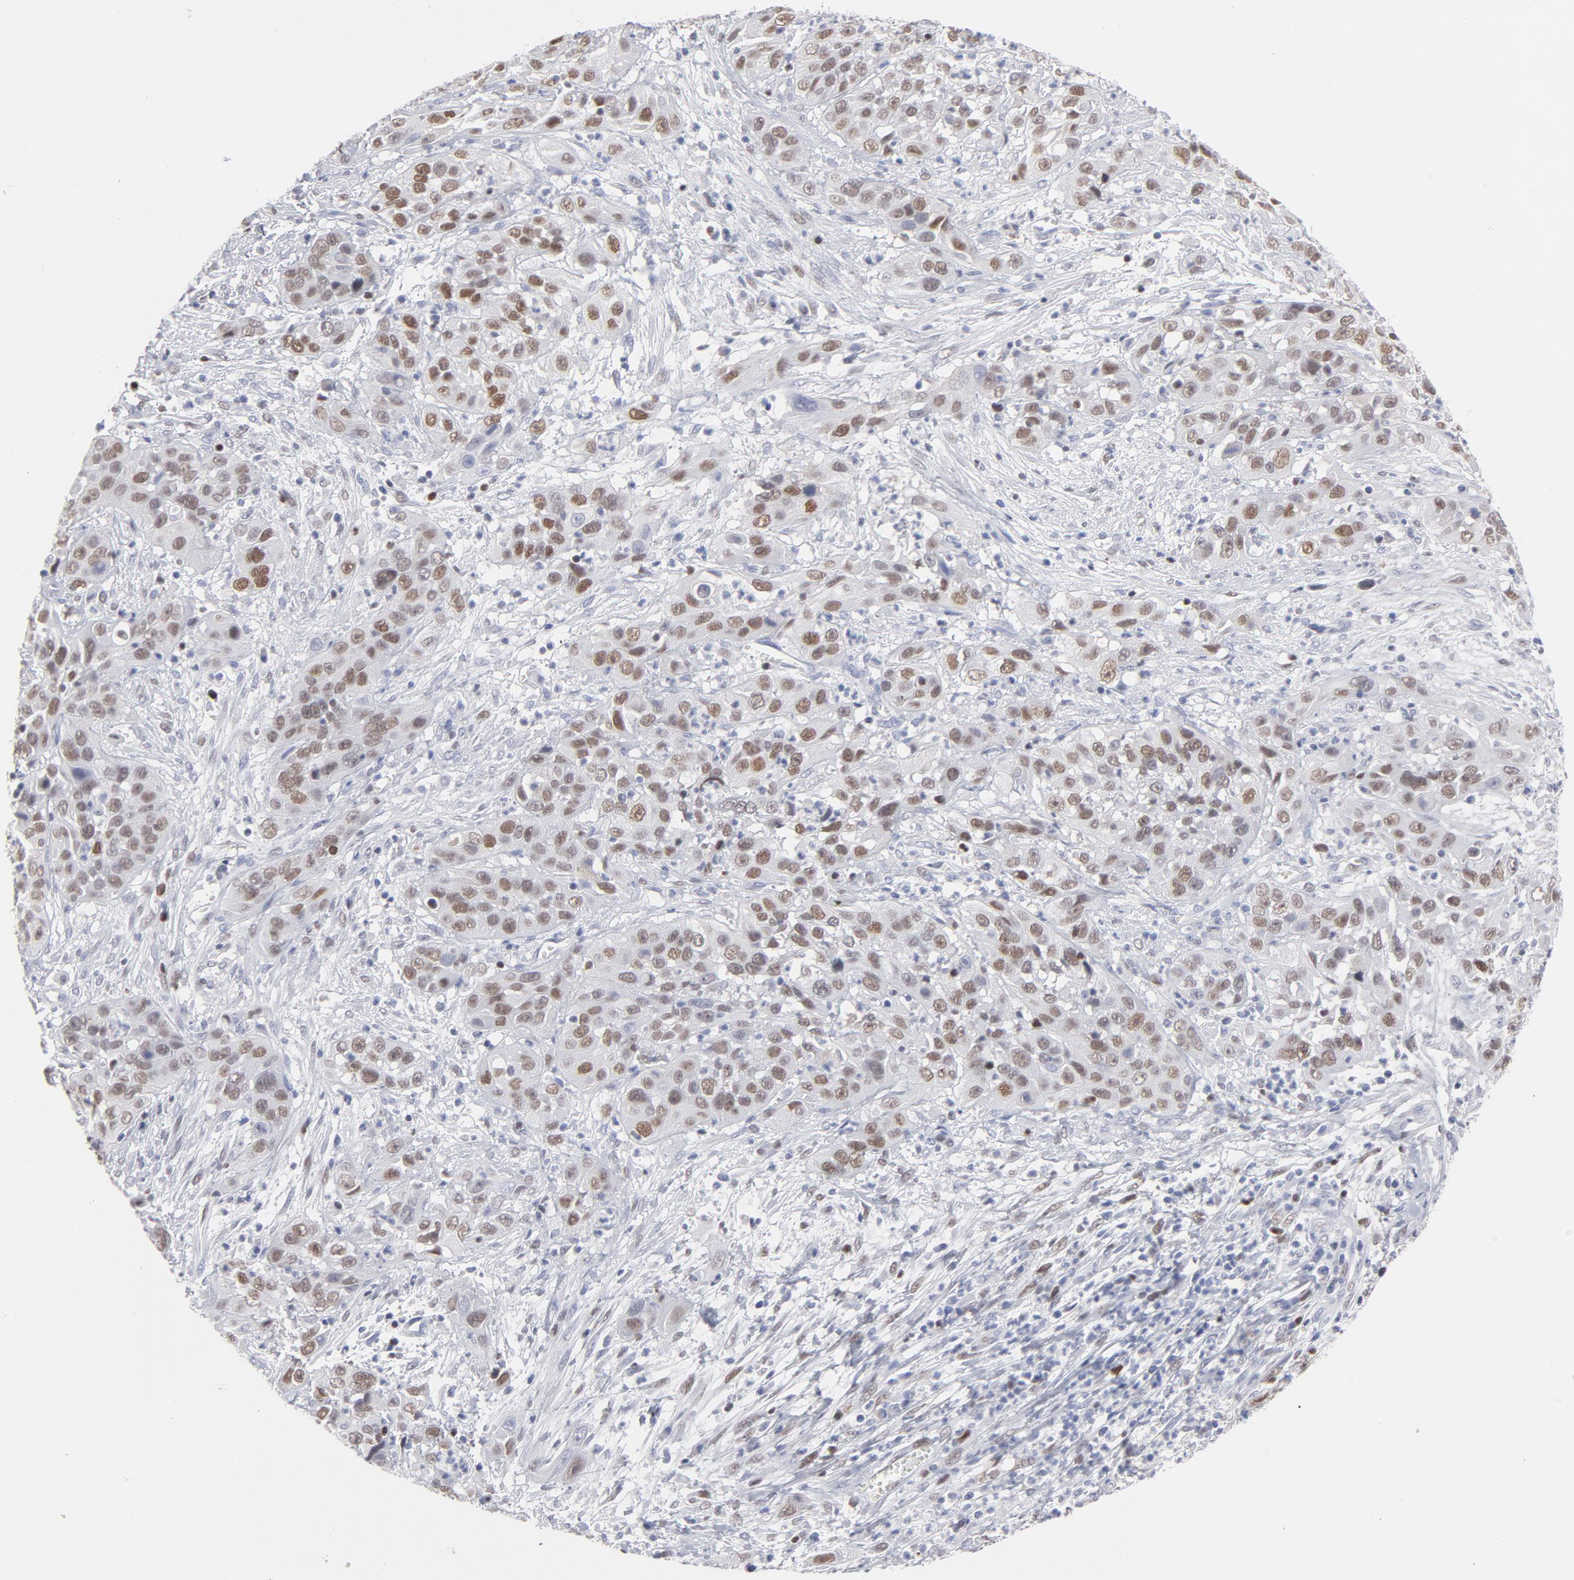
{"staining": {"intensity": "strong", "quantity": ">75%", "location": "nuclear"}, "tissue": "cervical cancer", "cell_type": "Tumor cells", "image_type": "cancer", "snomed": [{"axis": "morphology", "description": "Squamous cell carcinoma, NOS"}, {"axis": "topography", "description": "Cervix"}], "caption": "A brown stain labels strong nuclear staining of a protein in human cervical squamous cell carcinoma tumor cells.", "gene": "MCM7", "patient": {"sex": "female", "age": 32}}